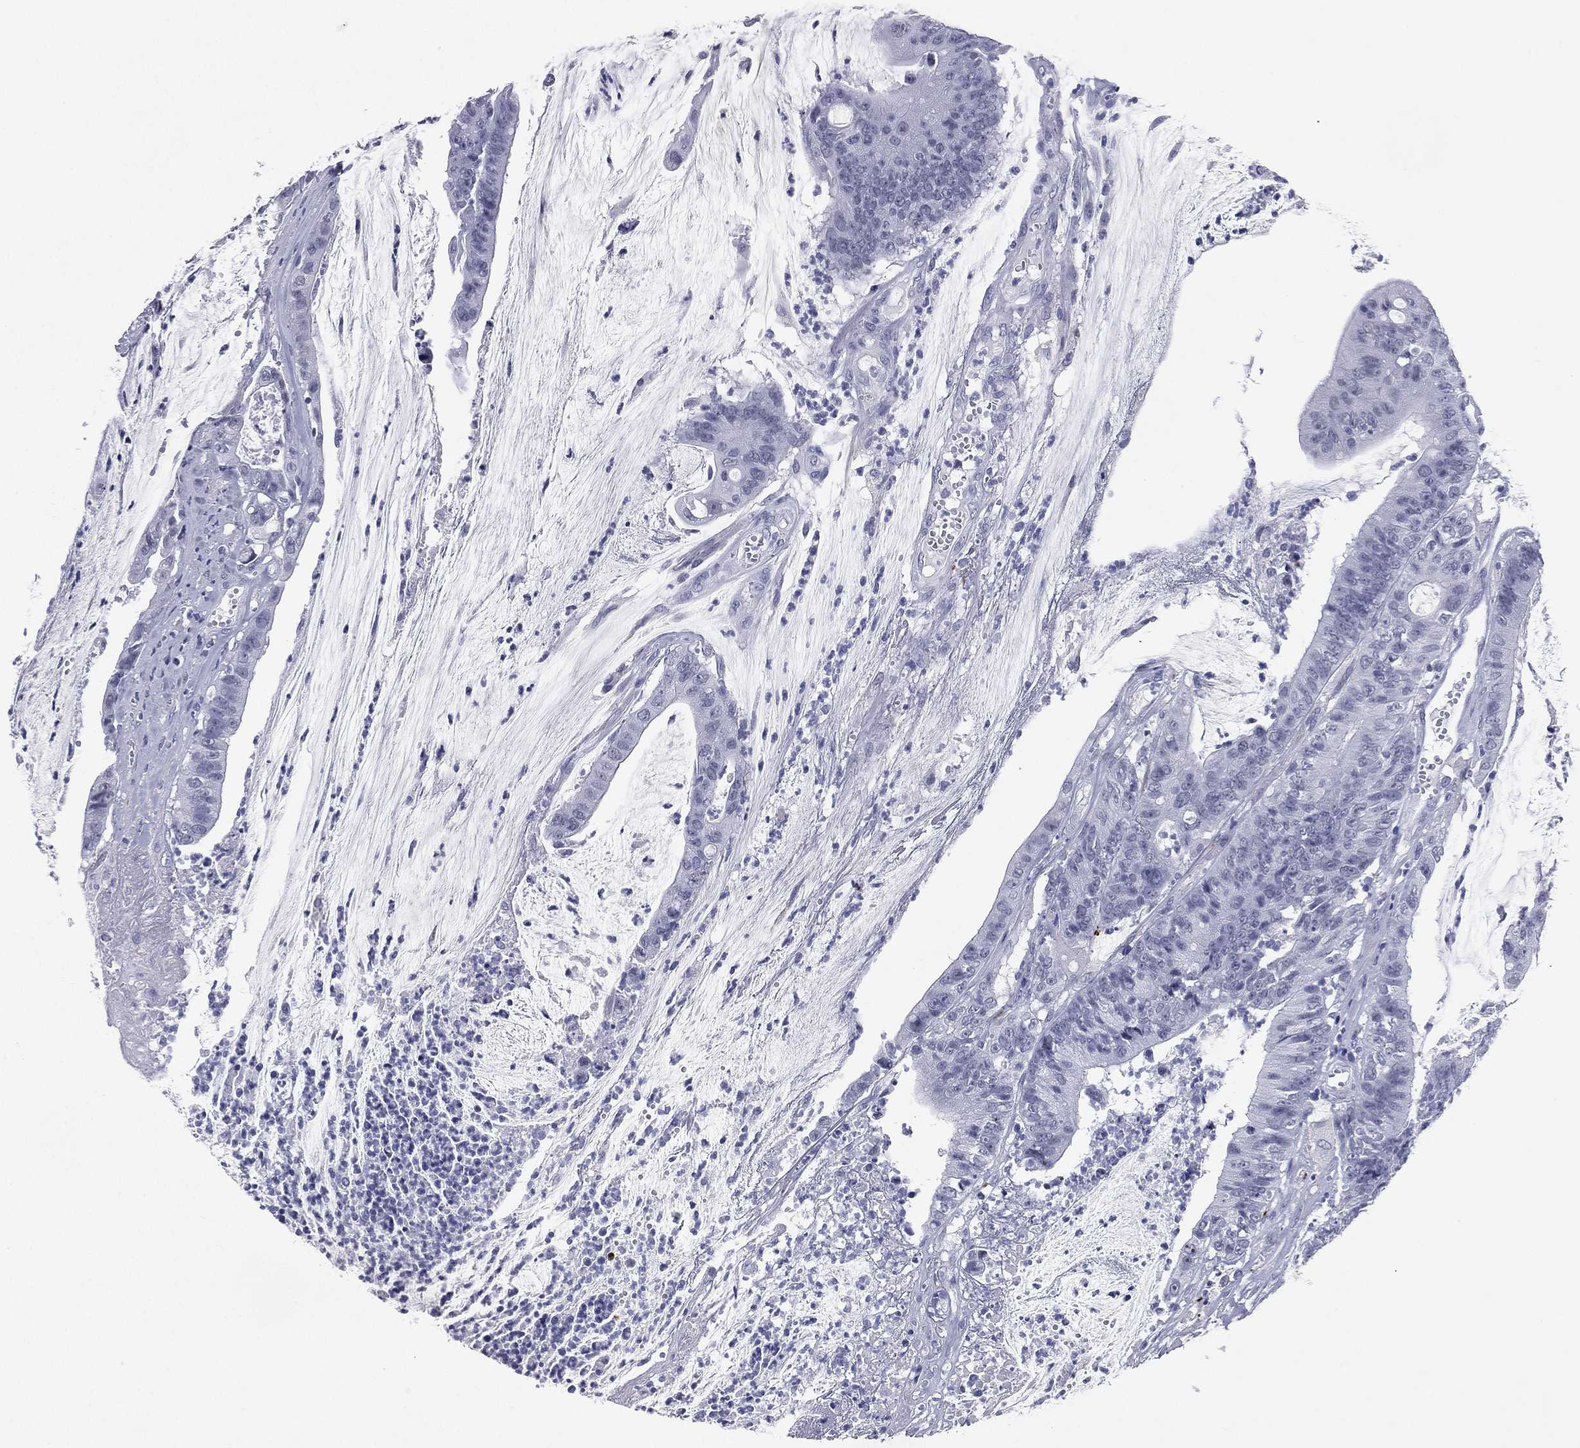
{"staining": {"intensity": "negative", "quantity": "none", "location": "none"}, "tissue": "colorectal cancer", "cell_type": "Tumor cells", "image_type": "cancer", "snomed": [{"axis": "morphology", "description": "Adenocarcinoma, NOS"}, {"axis": "topography", "description": "Colon"}], "caption": "Protein analysis of colorectal cancer demonstrates no significant positivity in tumor cells.", "gene": "HLA-DOA", "patient": {"sex": "female", "age": 69}}